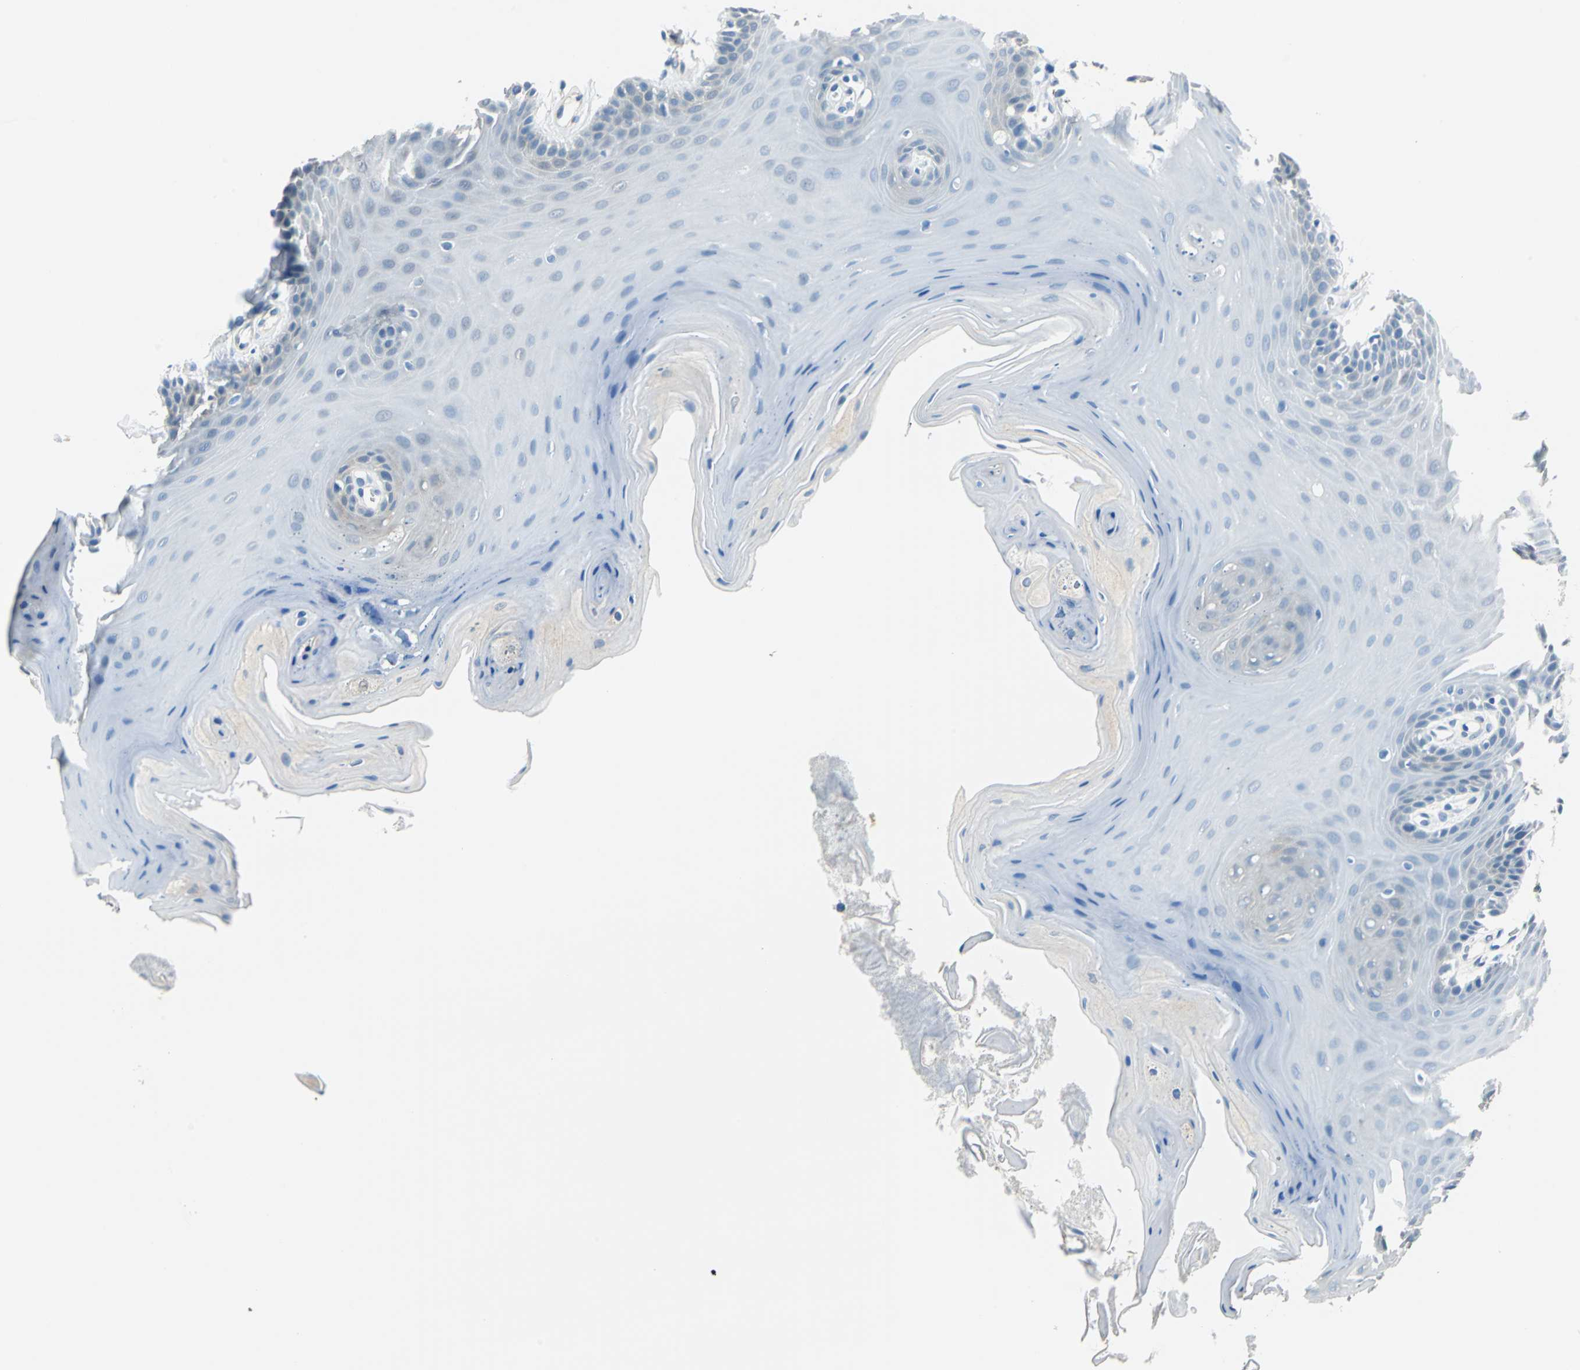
{"staining": {"intensity": "weak", "quantity": "<25%", "location": "cytoplasmic/membranous"}, "tissue": "oral mucosa", "cell_type": "Squamous epithelial cells", "image_type": "normal", "snomed": [{"axis": "morphology", "description": "Normal tissue, NOS"}, {"axis": "morphology", "description": "Squamous cell carcinoma, NOS"}, {"axis": "topography", "description": "Skeletal muscle"}, {"axis": "topography", "description": "Oral tissue"}, {"axis": "topography", "description": "Head-Neck"}], "caption": "An immunohistochemistry photomicrograph of benign oral mucosa is shown. There is no staining in squamous epithelial cells of oral mucosa. The staining was performed using DAB (3,3'-diaminobenzidine) to visualize the protein expression in brown, while the nuclei were stained in blue with hematoxylin (Magnification: 20x).", "gene": "FKBP4", "patient": {"sex": "male", "age": 71}}